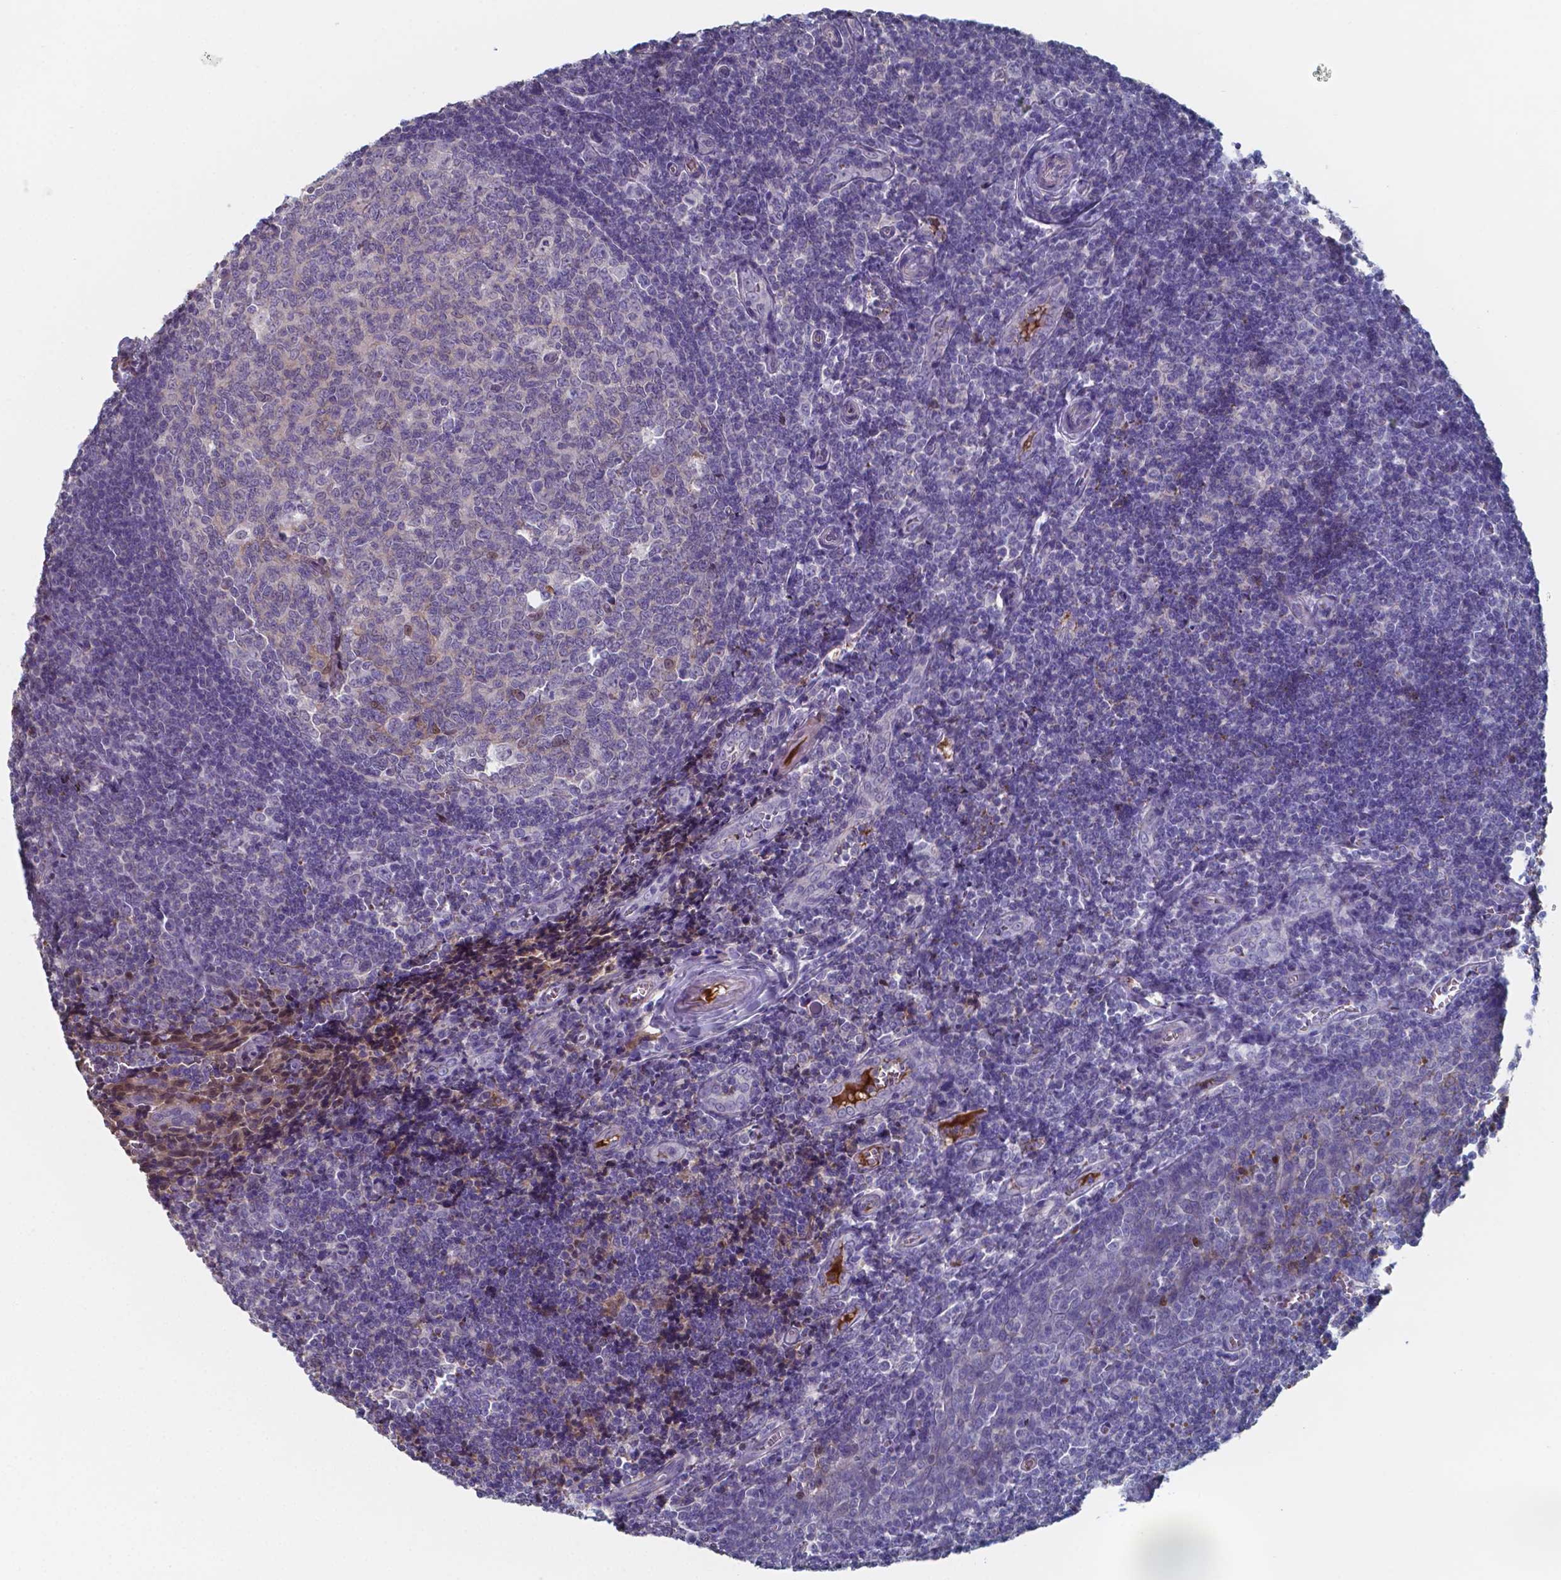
{"staining": {"intensity": "weak", "quantity": "<25%", "location": "nuclear"}, "tissue": "tonsil", "cell_type": "Germinal center cells", "image_type": "normal", "snomed": [{"axis": "morphology", "description": "Normal tissue, NOS"}, {"axis": "morphology", "description": "Inflammation, NOS"}, {"axis": "topography", "description": "Tonsil"}], "caption": "Immunohistochemical staining of normal human tonsil exhibits no significant positivity in germinal center cells.", "gene": "BTBD17", "patient": {"sex": "female", "age": 31}}